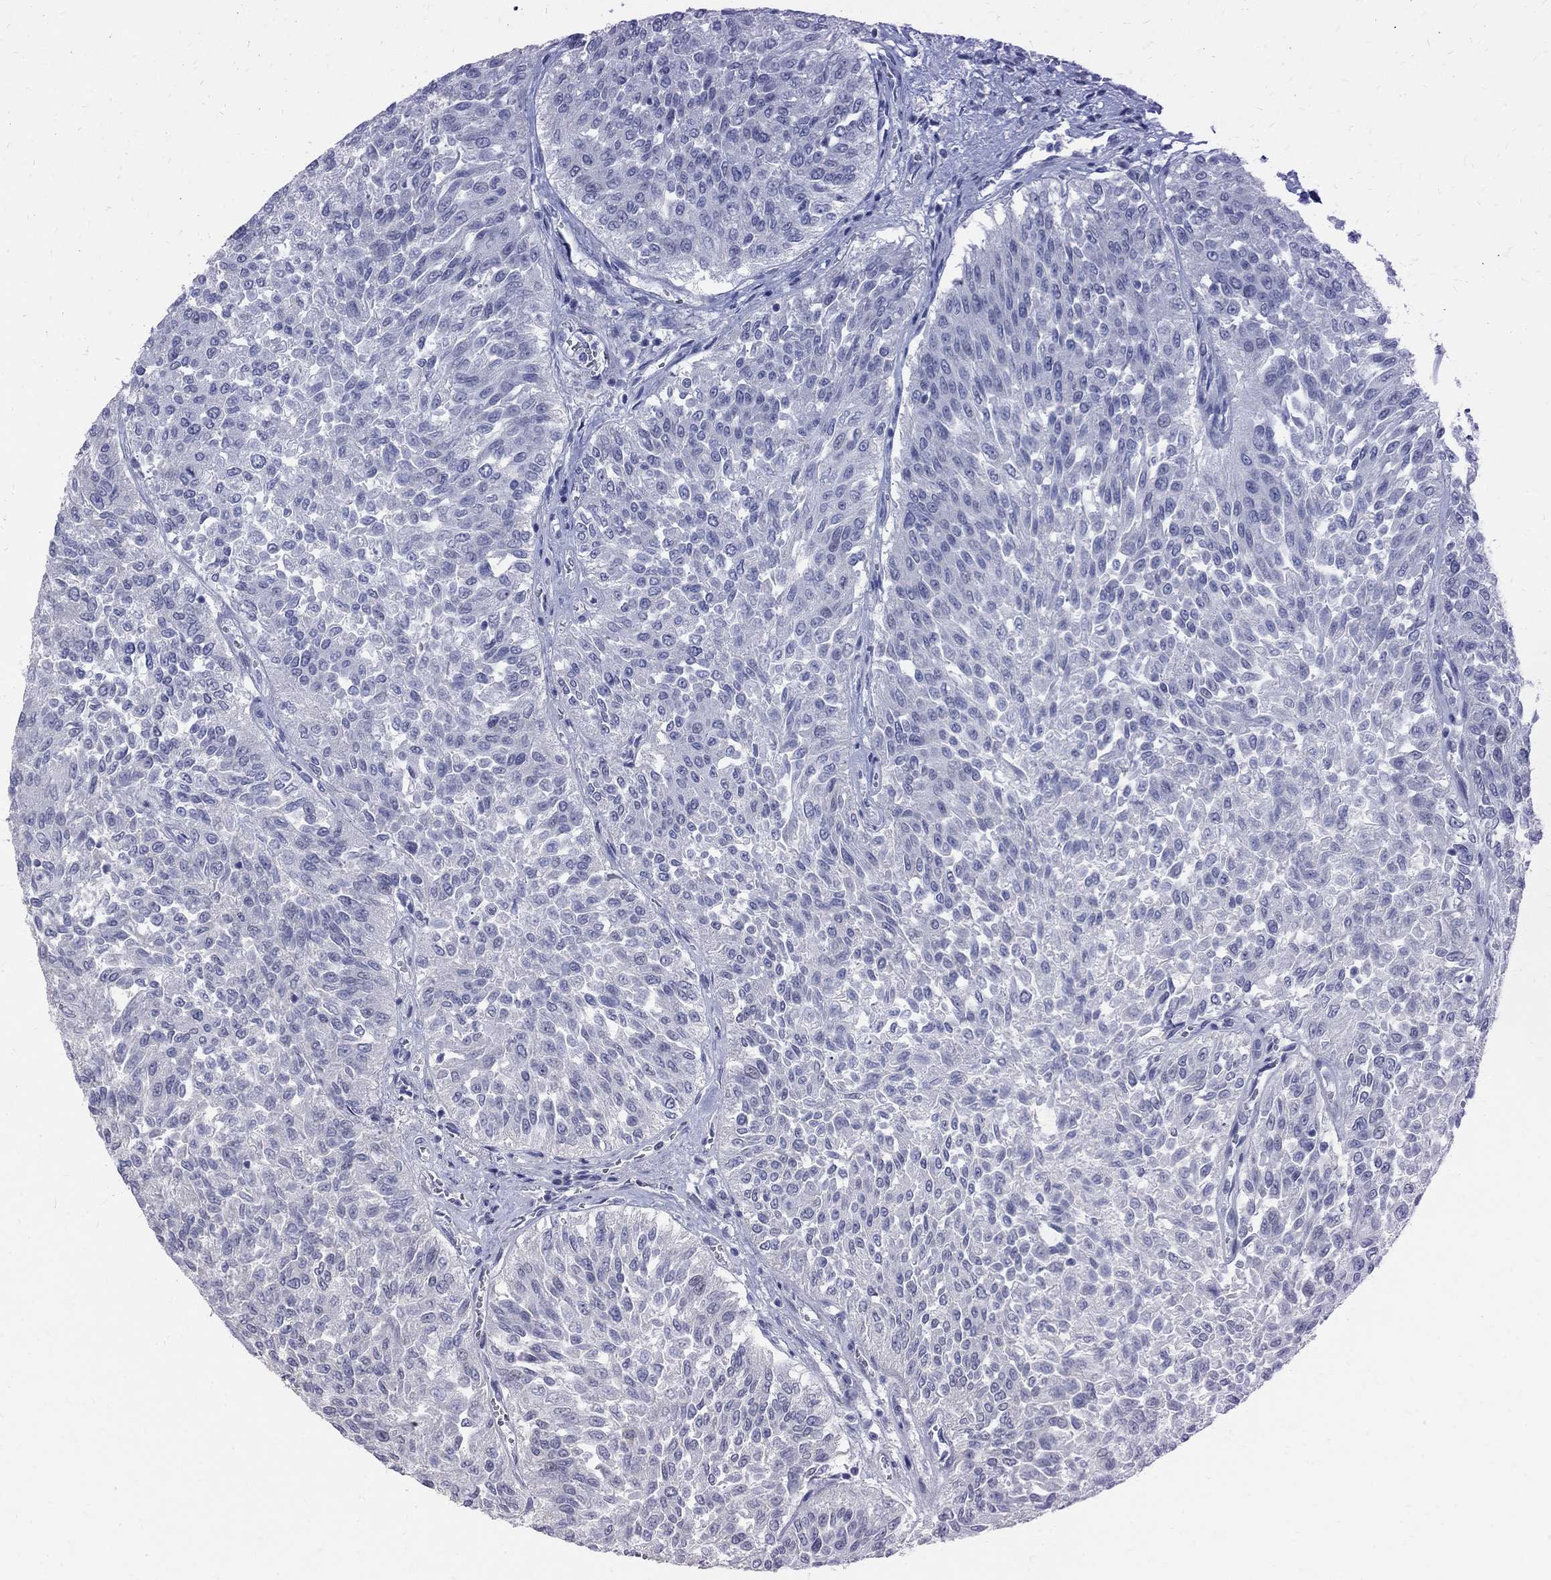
{"staining": {"intensity": "negative", "quantity": "none", "location": "none"}, "tissue": "urothelial cancer", "cell_type": "Tumor cells", "image_type": "cancer", "snomed": [{"axis": "morphology", "description": "Urothelial carcinoma, Low grade"}, {"axis": "topography", "description": "Urinary bladder"}], "caption": "Photomicrograph shows no protein staining in tumor cells of low-grade urothelial carcinoma tissue.", "gene": "MAGEB6", "patient": {"sex": "male", "age": 78}}